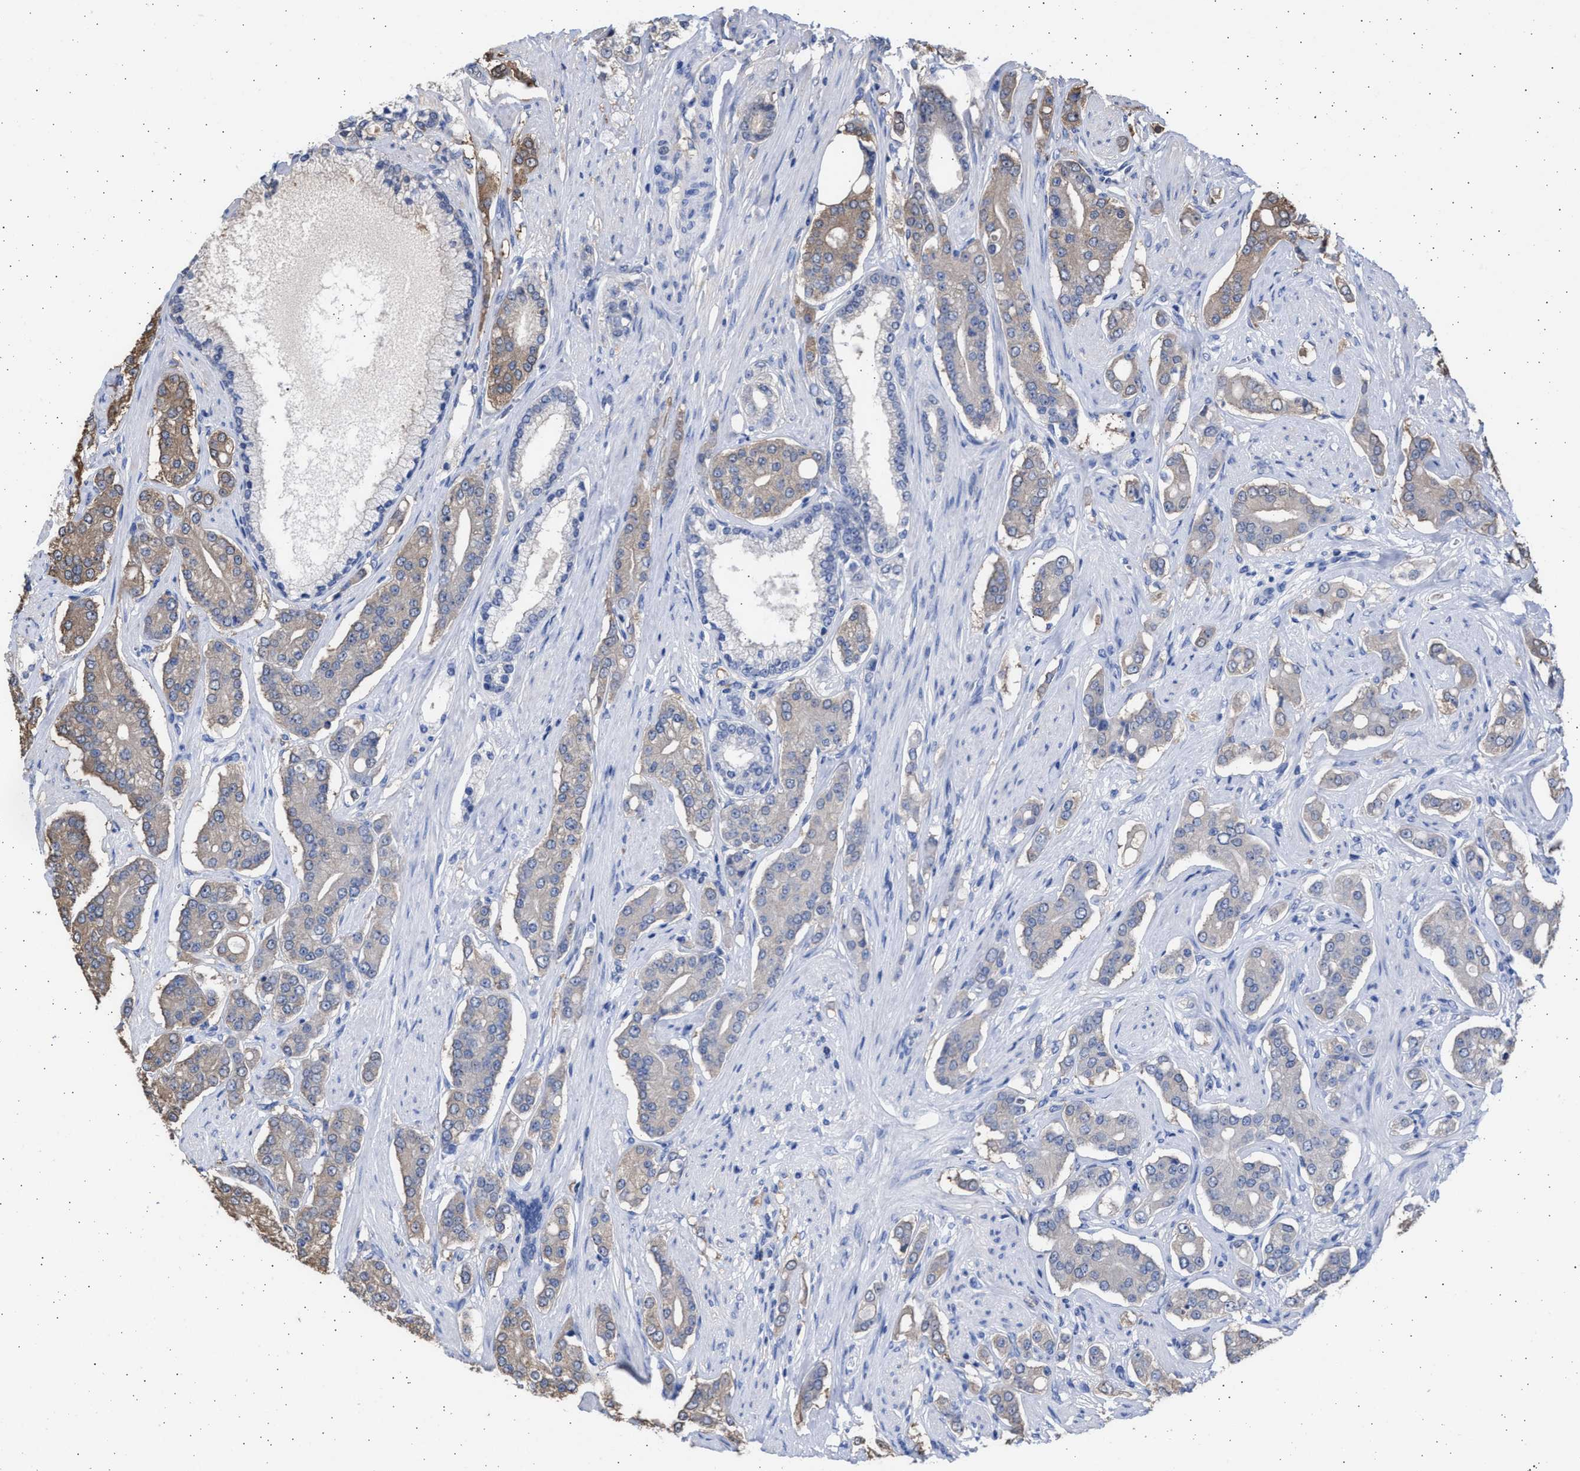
{"staining": {"intensity": "weak", "quantity": "<25%", "location": "cytoplasmic/membranous"}, "tissue": "prostate cancer", "cell_type": "Tumor cells", "image_type": "cancer", "snomed": [{"axis": "morphology", "description": "Adenocarcinoma, High grade"}, {"axis": "topography", "description": "Prostate"}], "caption": "The micrograph exhibits no significant expression in tumor cells of prostate adenocarcinoma (high-grade).", "gene": "ALDOC", "patient": {"sex": "male", "age": 71}}